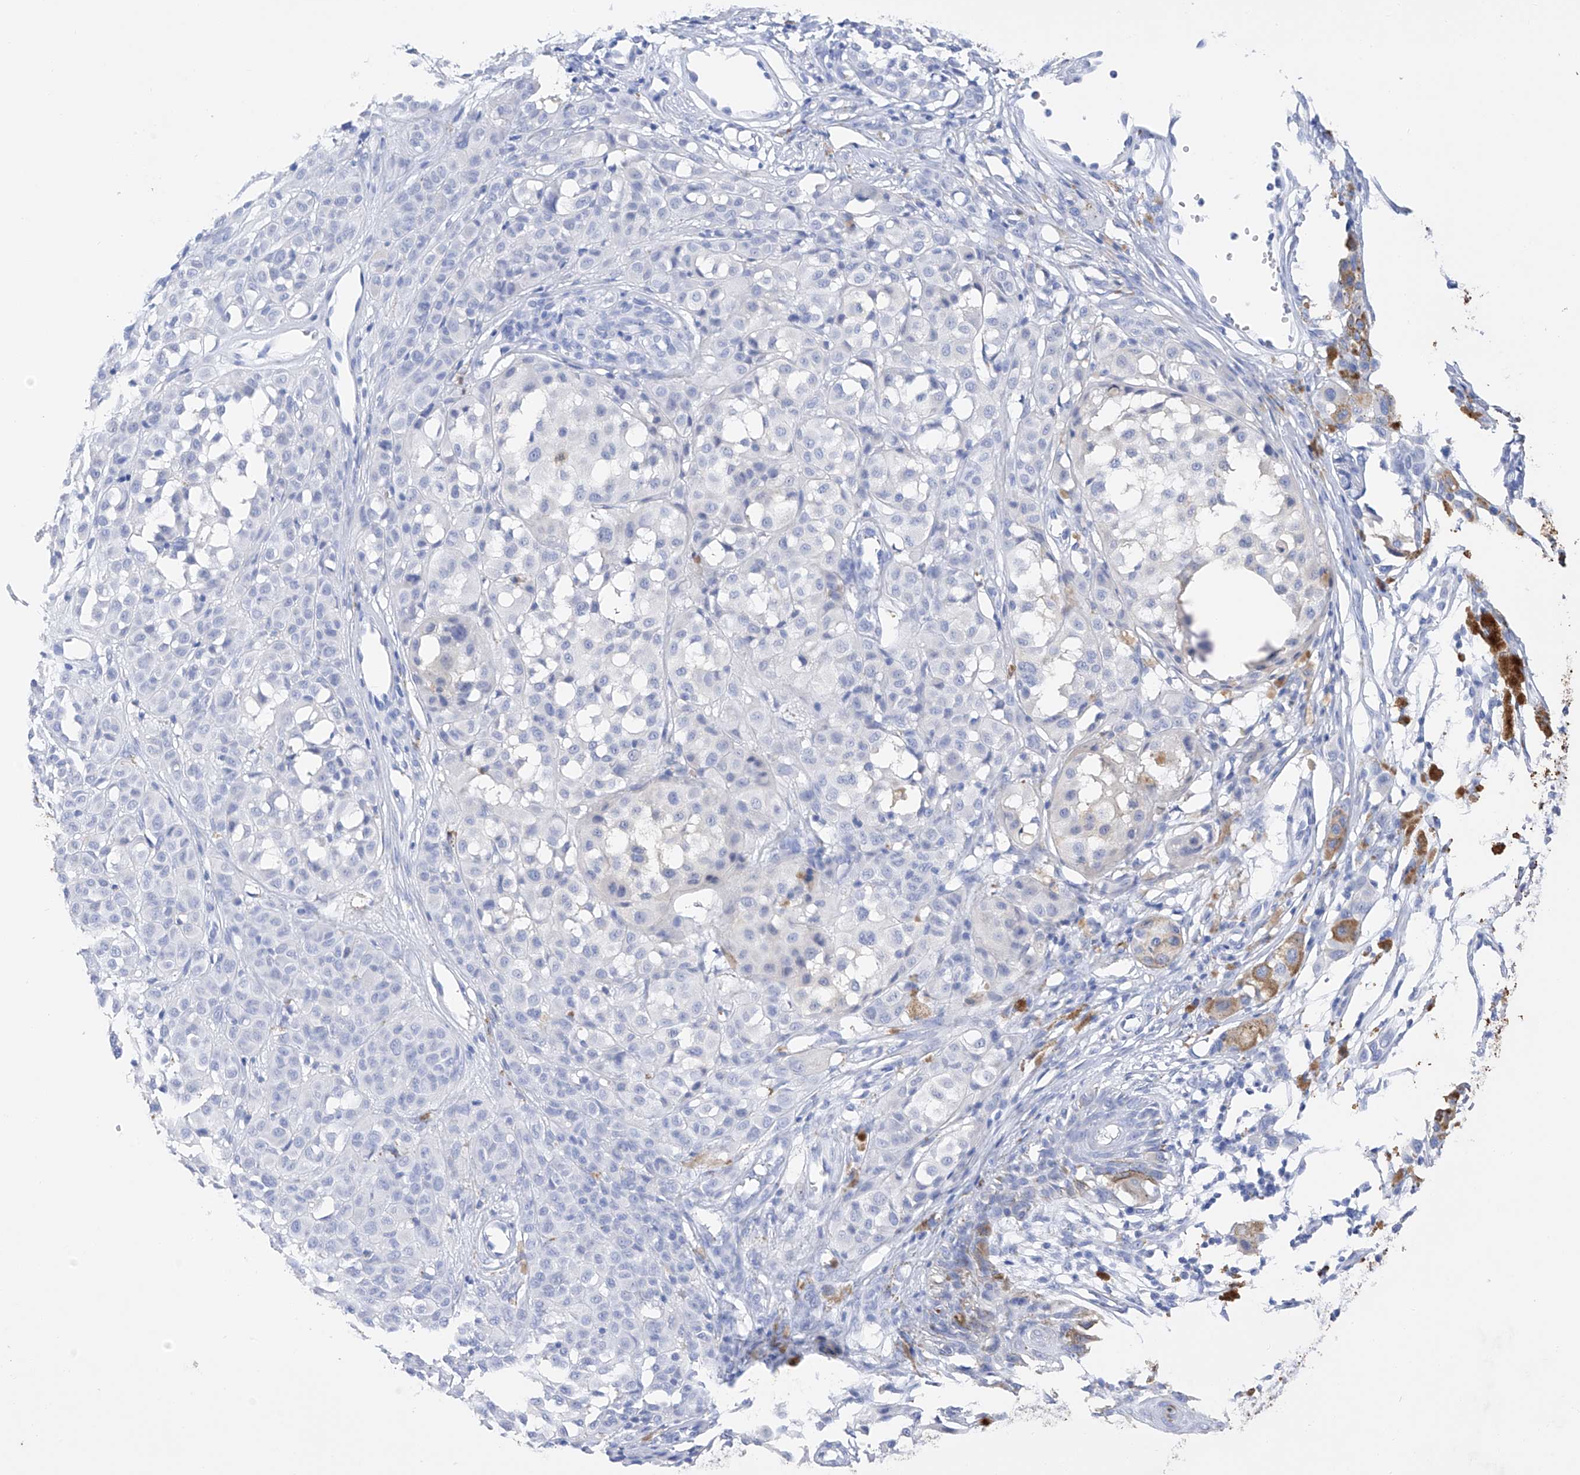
{"staining": {"intensity": "negative", "quantity": "none", "location": "none"}, "tissue": "melanoma", "cell_type": "Tumor cells", "image_type": "cancer", "snomed": [{"axis": "morphology", "description": "Malignant melanoma, NOS"}, {"axis": "topography", "description": "Skin of leg"}], "caption": "IHC of malignant melanoma displays no expression in tumor cells. The staining was performed using DAB (3,3'-diaminobenzidine) to visualize the protein expression in brown, while the nuclei were stained in blue with hematoxylin (Magnification: 20x).", "gene": "FLG", "patient": {"sex": "female", "age": 72}}